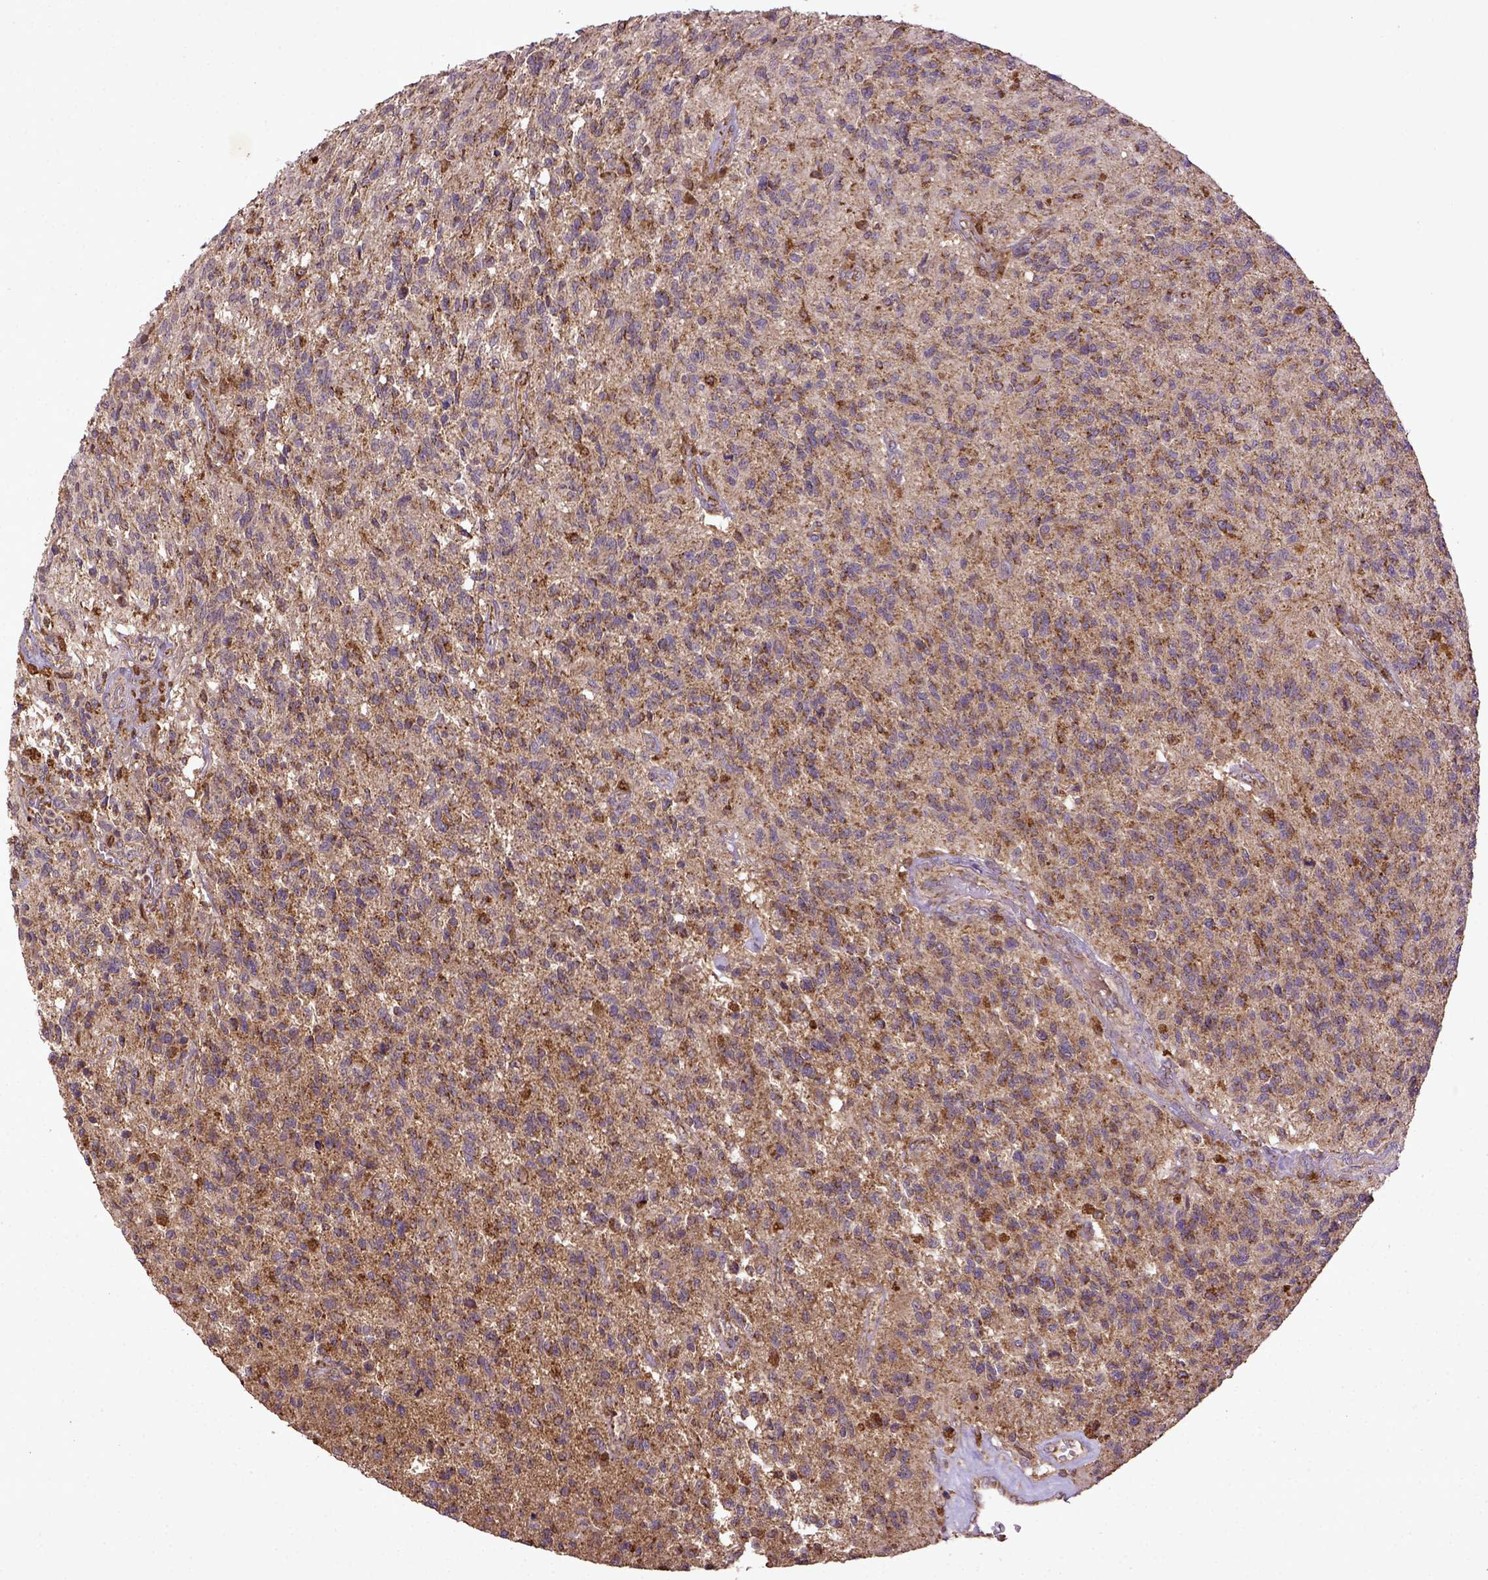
{"staining": {"intensity": "moderate", "quantity": ">75%", "location": "cytoplasmic/membranous"}, "tissue": "glioma", "cell_type": "Tumor cells", "image_type": "cancer", "snomed": [{"axis": "morphology", "description": "Glioma, malignant, High grade"}, {"axis": "topography", "description": "Brain"}], "caption": "High-power microscopy captured an immunohistochemistry (IHC) micrograph of glioma, revealing moderate cytoplasmic/membranous positivity in approximately >75% of tumor cells.", "gene": "MT-CO1", "patient": {"sex": "male", "age": 56}}